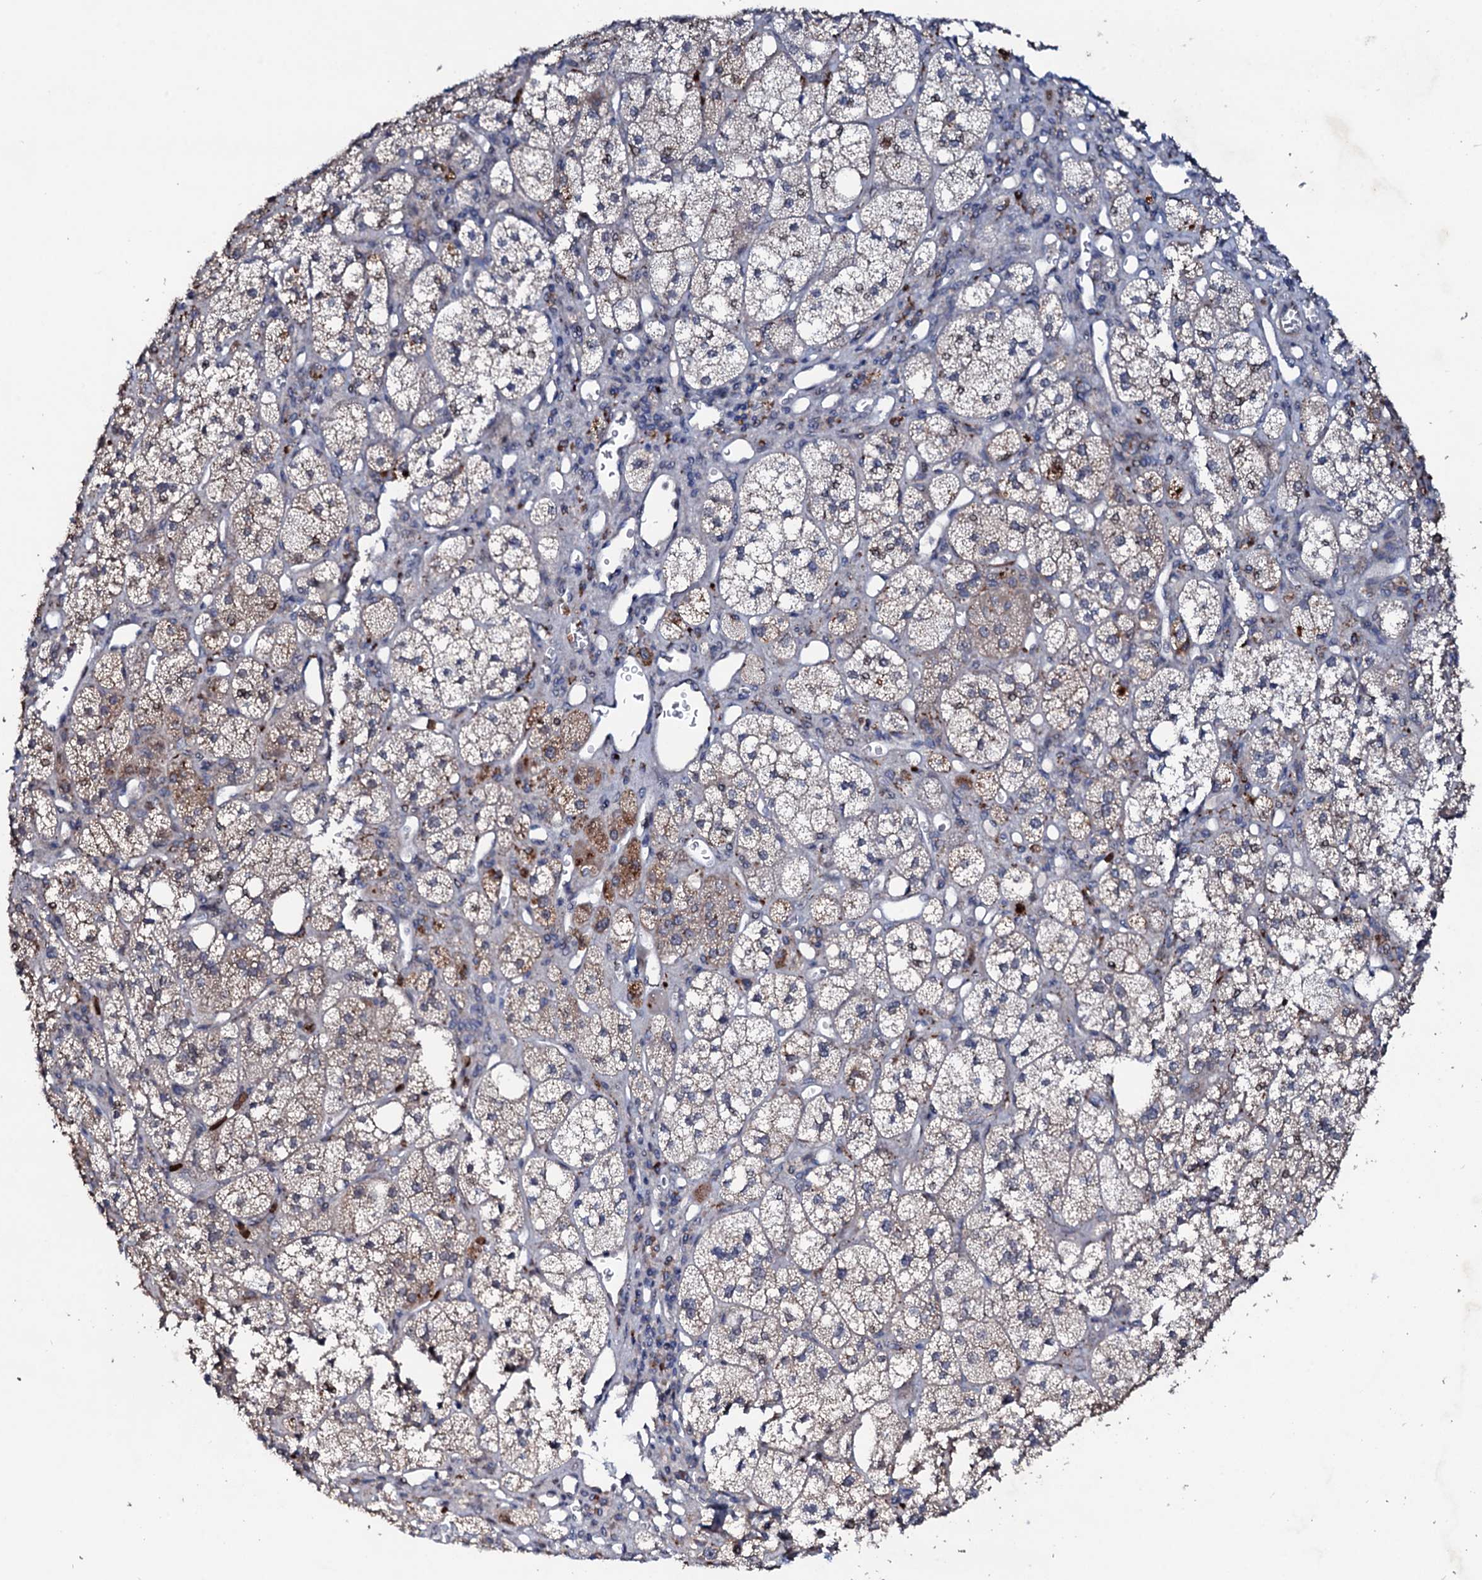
{"staining": {"intensity": "strong", "quantity": "25%-75%", "location": "cytoplasmic/membranous"}, "tissue": "adrenal gland", "cell_type": "Glandular cells", "image_type": "normal", "snomed": [{"axis": "morphology", "description": "Normal tissue, NOS"}, {"axis": "topography", "description": "Adrenal gland"}], "caption": "IHC of unremarkable human adrenal gland displays high levels of strong cytoplasmic/membranous staining in about 25%-75% of glandular cells. (DAB (3,3'-diaminobenzidine) = brown stain, brightfield microscopy at high magnification).", "gene": "COG6", "patient": {"sex": "male", "age": 61}}